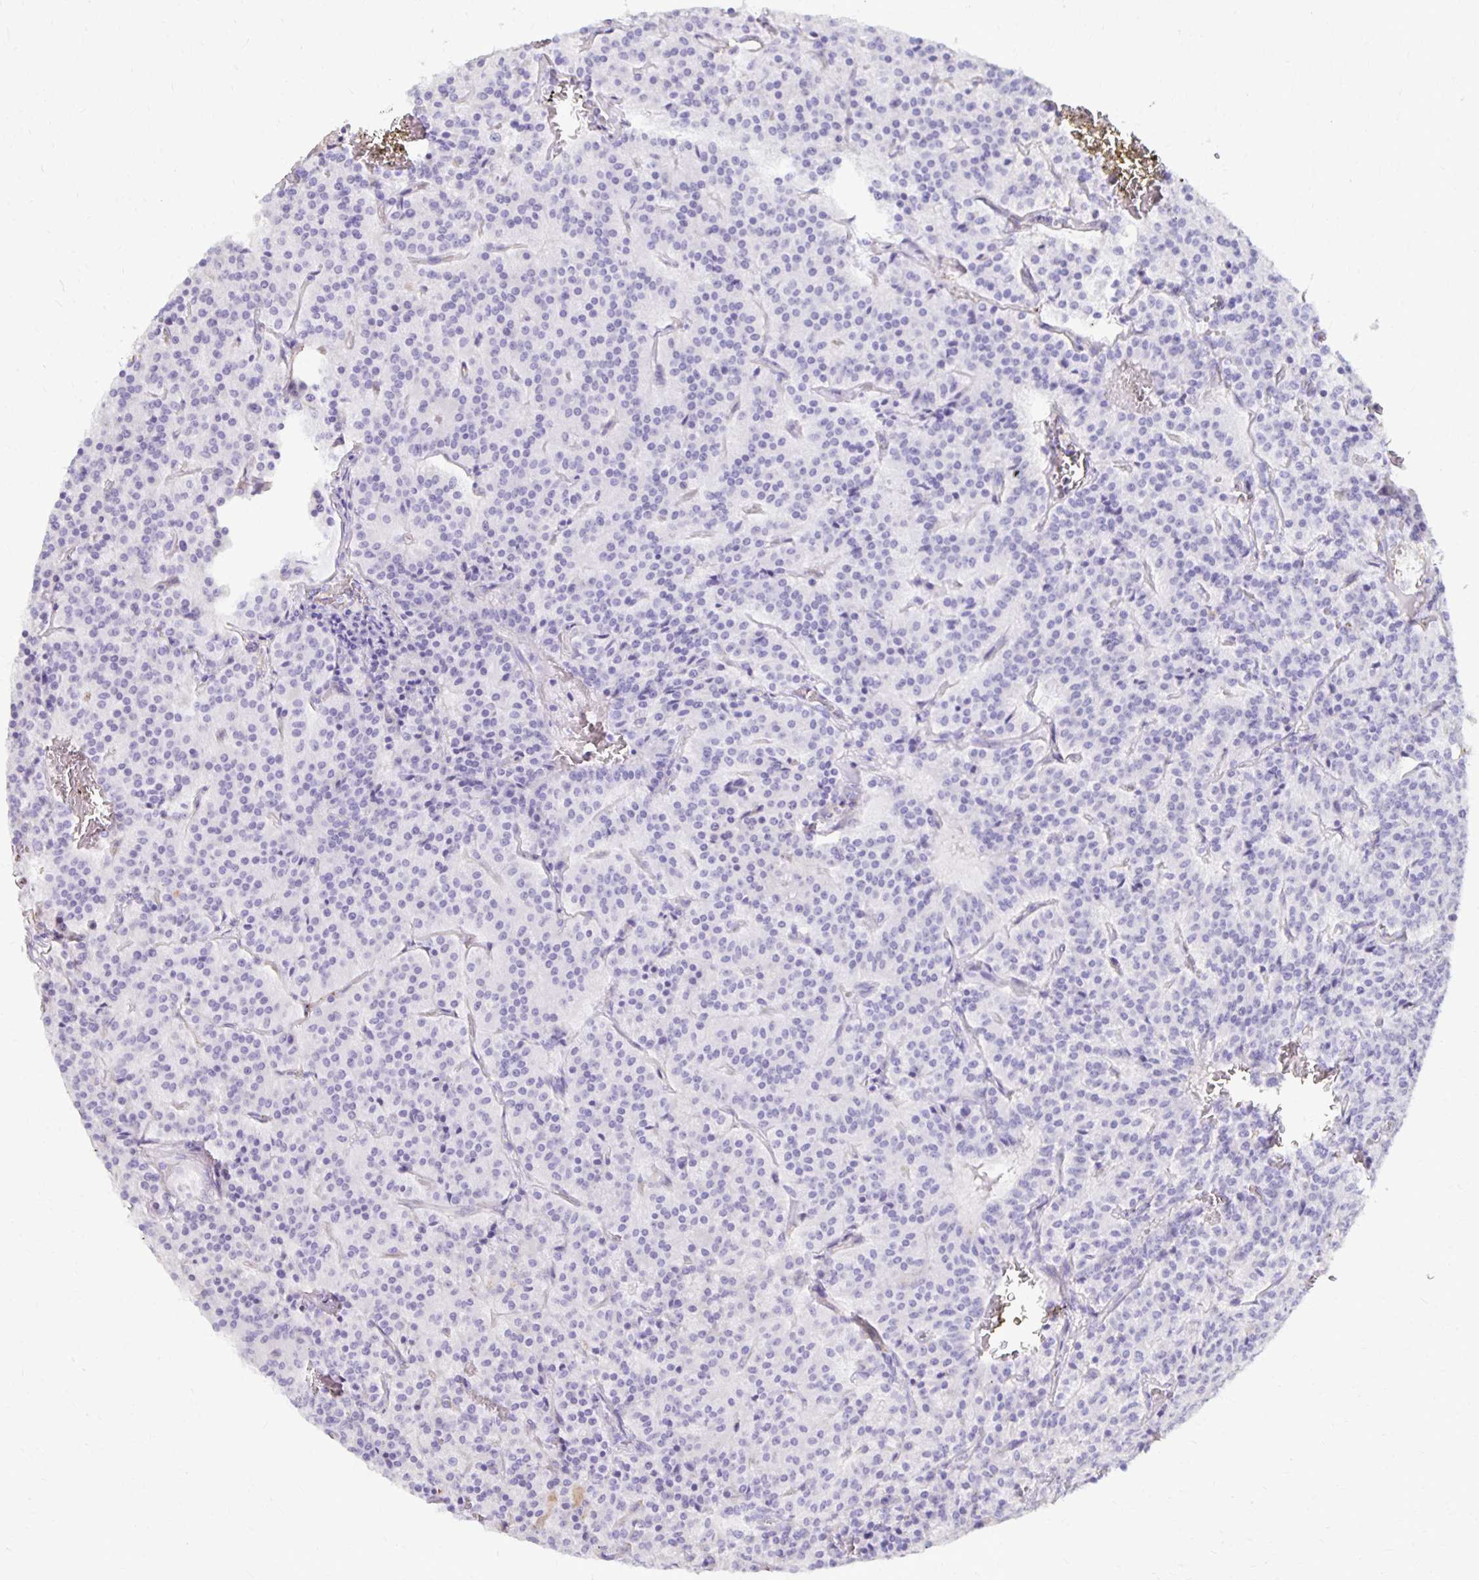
{"staining": {"intensity": "negative", "quantity": "none", "location": "none"}, "tissue": "carcinoid", "cell_type": "Tumor cells", "image_type": "cancer", "snomed": [{"axis": "morphology", "description": "Carcinoid, malignant, NOS"}, {"axis": "topography", "description": "Lung"}], "caption": "A histopathology image of human malignant carcinoid is negative for staining in tumor cells.", "gene": "TTYH1", "patient": {"sex": "male", "age": 70}}